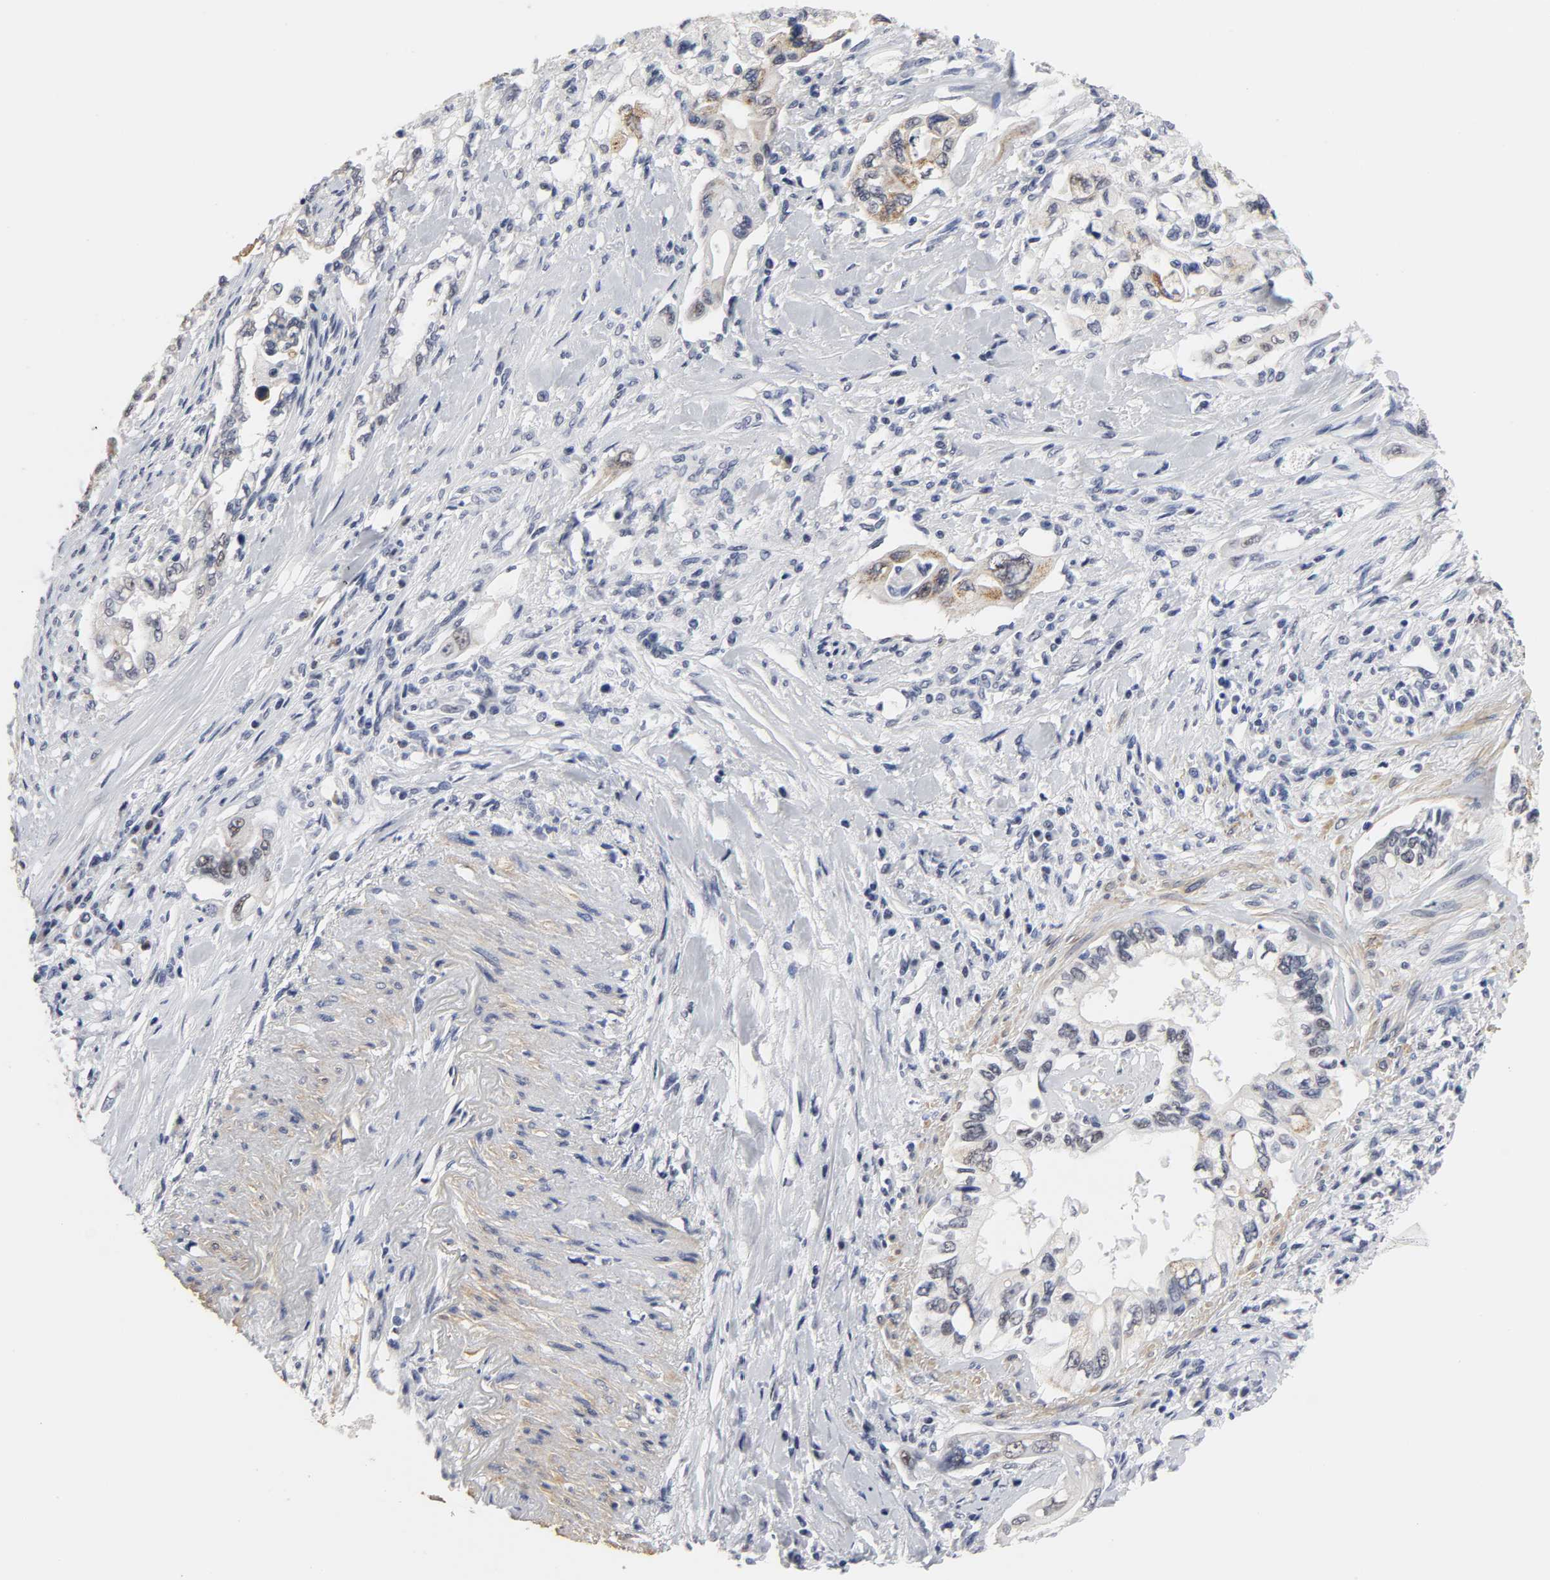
{"staining": {"intensity": "weak", "quantity": "<25%", "location": "cytoplasmic/membranous"}, "tissue": "pancreatic cancer", "cell_type": "Tumor cells", "image_type": "cancer", "snomed": [{"axis": "morphology", "description": "Normal tissue, NOS"}, {"axis": "topography", "description": "Pancreas"}], "caption": "Immunohistochemical staining of human pancreatic cancer demonstrates no significant expression in tumor cells. (Stains: DAB (3,3'-diaminobenzidine) immunohistochemistry (IHC) with hematoxylin counter stain, Microscopy: brightfield microscopy at high magnification).", "gene": "GRHL2", "patient": {"sex": "male", "age": 42}}